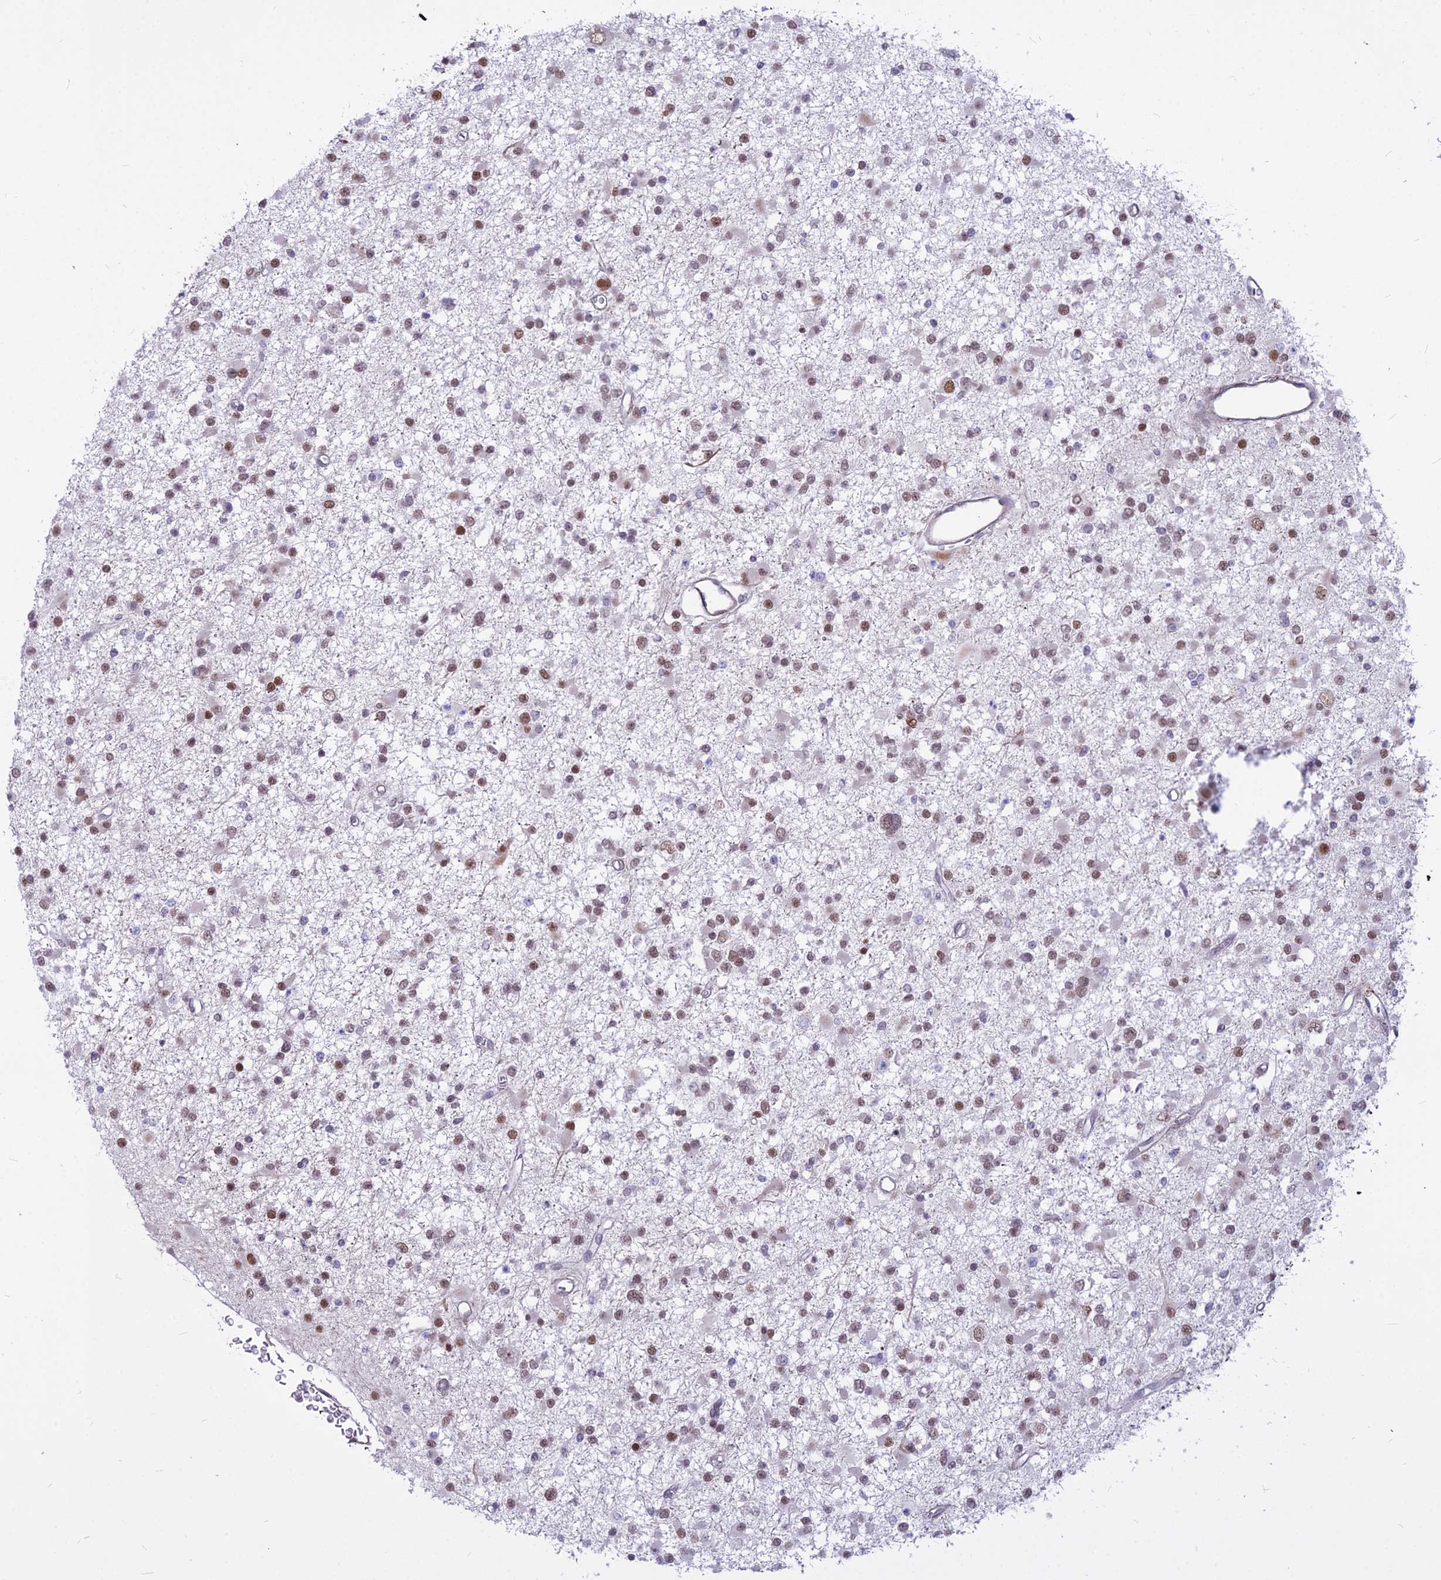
{"staining": {"intensity": "moderate", "quantity": "25%-75%", "location": "nuclear"}, "tissue": "glioma", "cell_type": "Tumor cells", "image_type": "cancer", "snomed": [{"axis": "morphology", "description": "Glioma, malignant, Low grade"}, {"axis": "topography", "description": "Brain"}], "caption": "The photomicrograph shows a brown stain indicating the presence of a protein in the nuclear of tumor cells in malignant low-grade glioma.", "gene": "ALG10", "patient": {"sex": "female", "age": 22}}